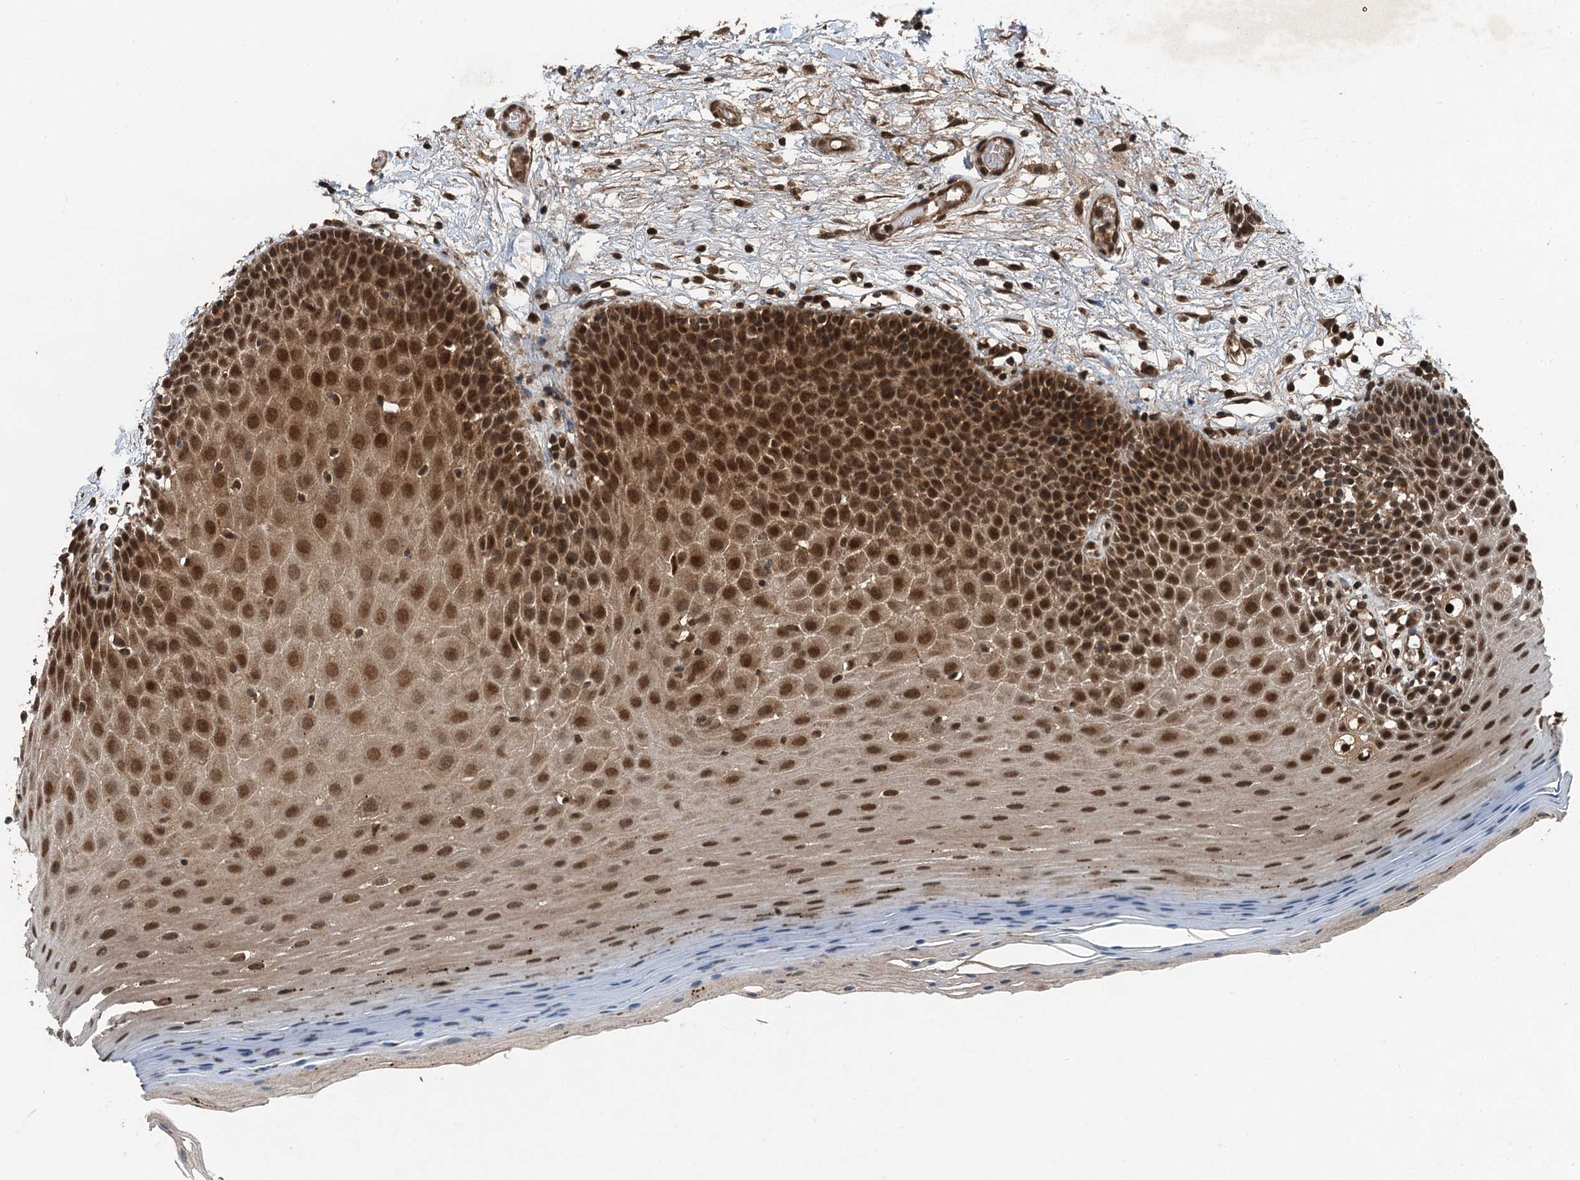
{"staining": {"intensity": "strong", "quantity": ">75%", "location": "nuclear"}, "tissue": "oral mucosa", "cell_type": "Squamous epithelial cells", "image_type": "normal", "snomed": [{"axis": "morphology", "description": "Normal tissue, NOS"}, {"axis": "topography", "description": "Oral tissue"}, {"axis": "topography", "description": "Tounge, NOS"}], "caption": "This micrograph displays benign oral mucosa stained with immunohistochemistry (IHC) to label a protein in brown. The nuclear of squamous epithelial cells show strong positivity for the protein. Nuclei are counter-stained blue.", "gene": "UBXN6", "patient": {"sex": "male", "age": 47}}